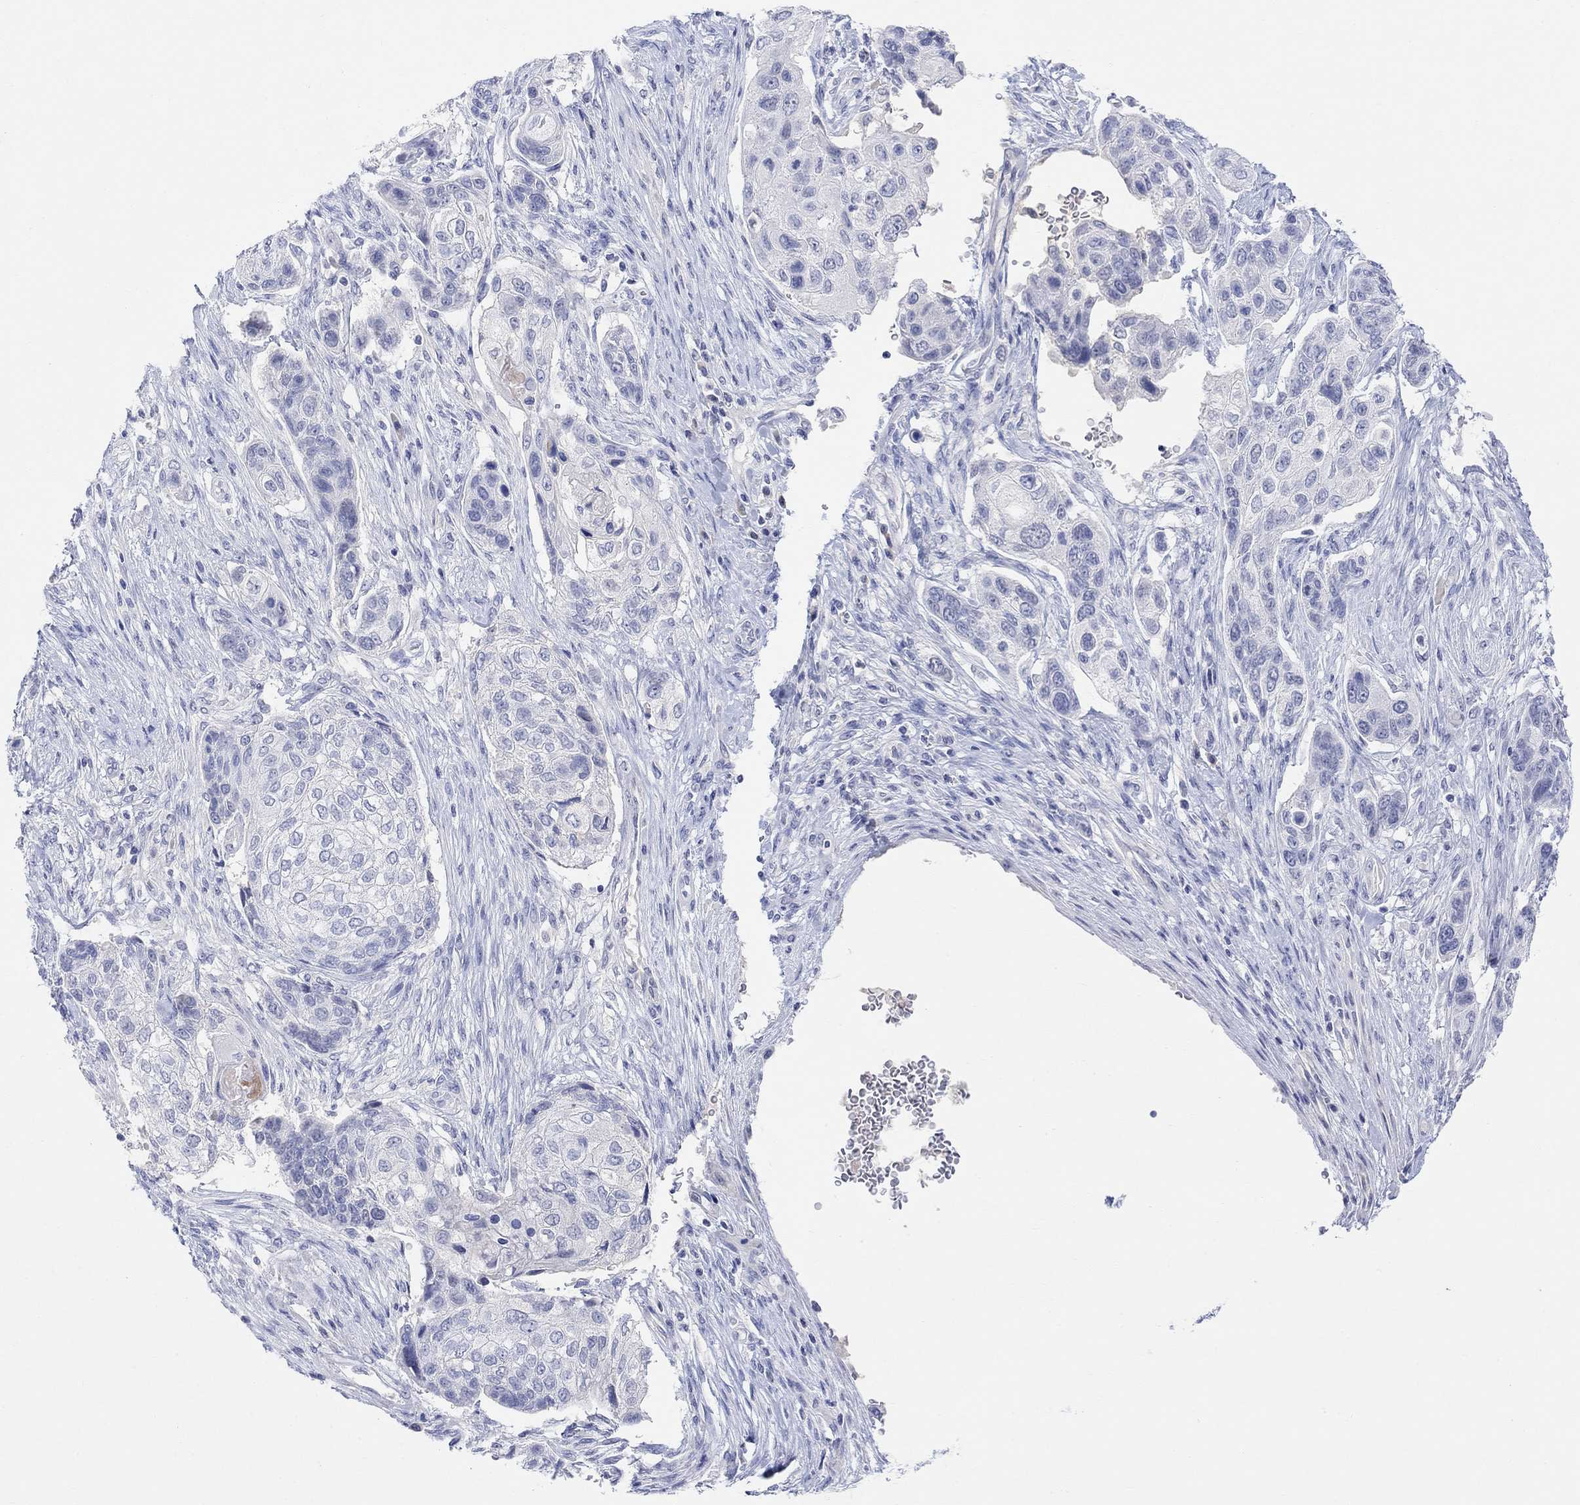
{"staining": {"intensity": "negative", "quantity": "none", "location": "none"}, "tissue": "lung cancer", "cell_type": "Tumor cells", "image_type": "cancer", "snomed": [{"axis": "morphology", "description": "Normal tissue, NOS"}, {"axis": "morphology", "description": "Squamous cell carcinoma, NOS"}, {"axis": "topography", "description": "Bronchus"}, {"axis": "topography", "description": "Lung"}], "caption": "A high-resolution photomicrograph shows immunohistochemistry staining of lung cancer (squamous cell carcinoma), which displays no significant positivity in tumor cells.", "gene": "TYR", "patient": {"sex": "male", "age": 69}}